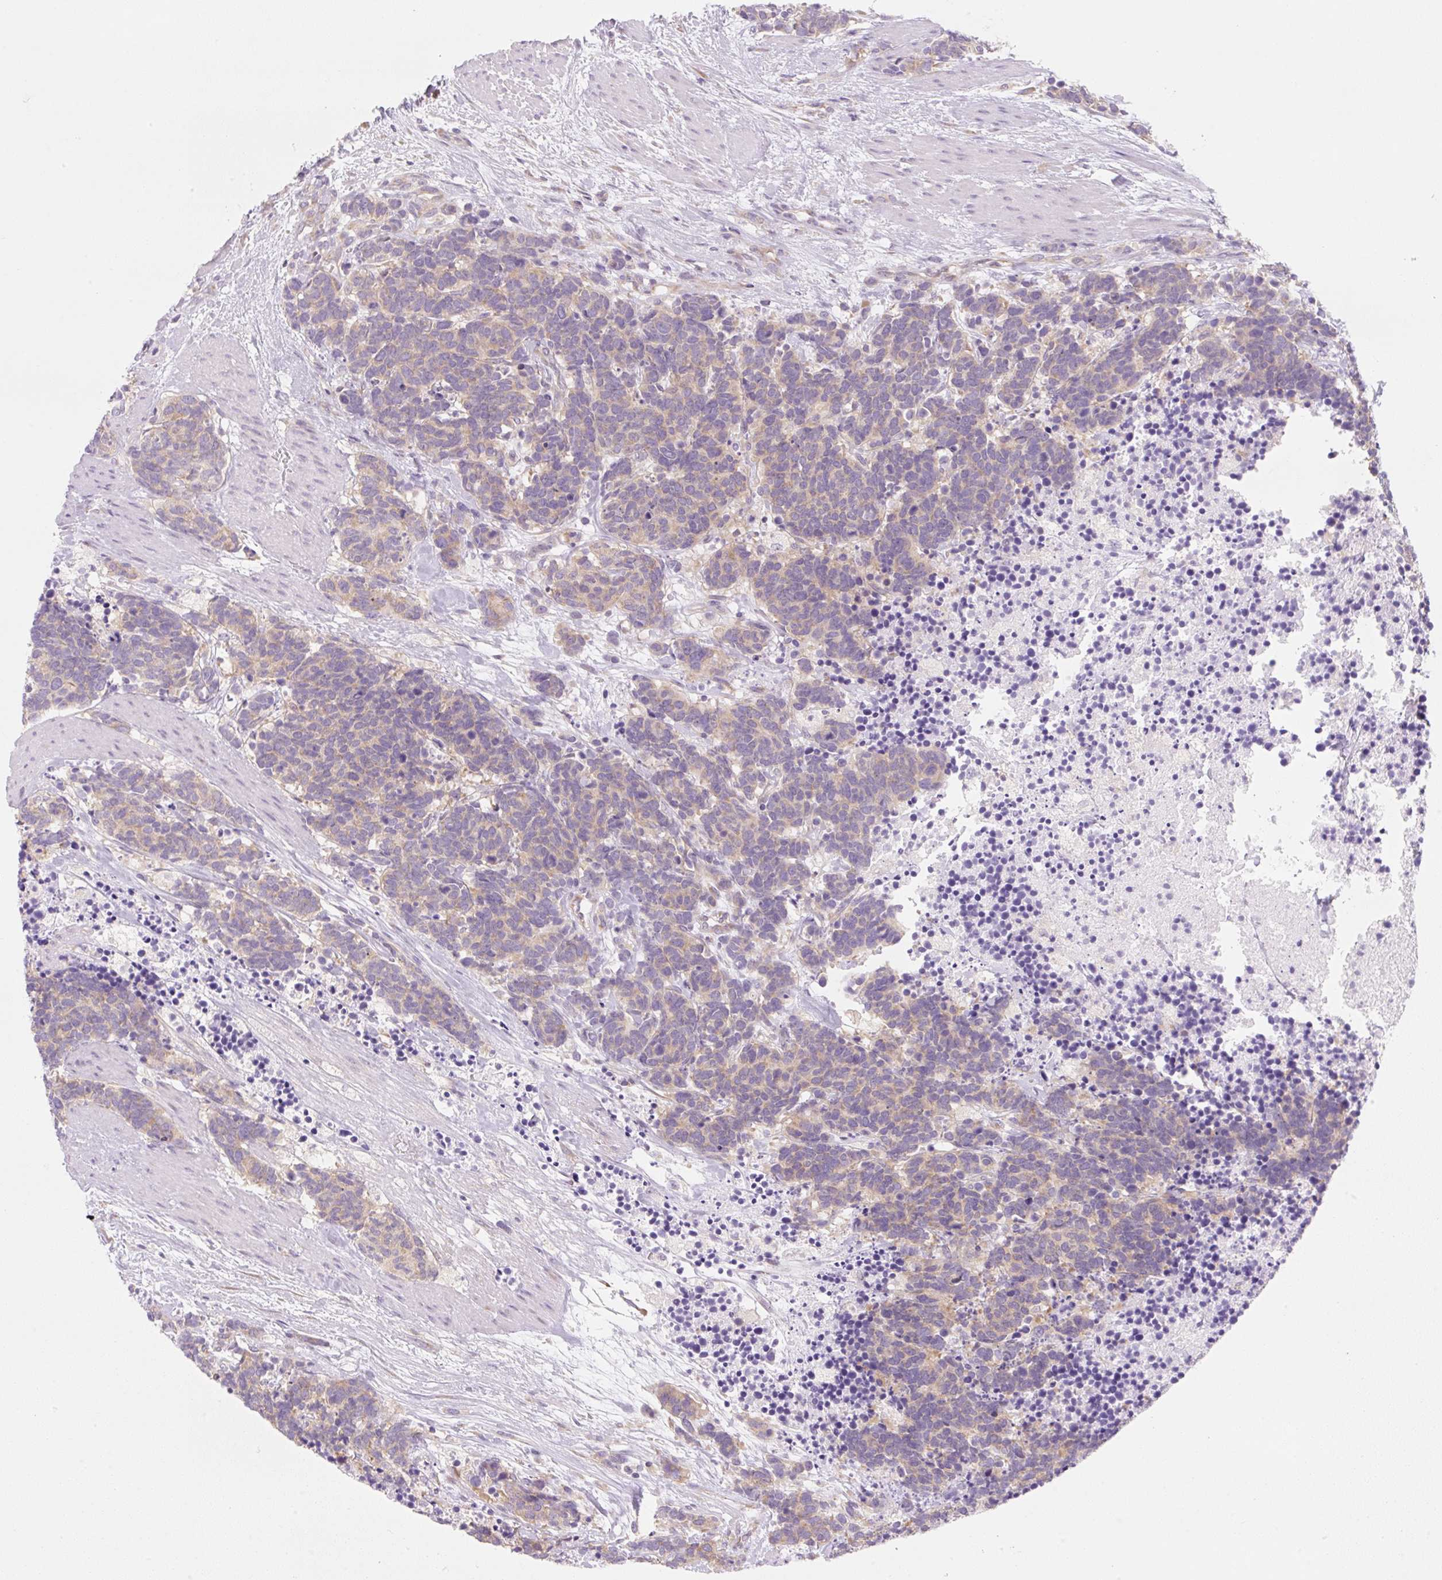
{"staining": {"intensity": "weak", "quantity": "25%-75%", "location": "cytoplasmic/membranous"}, "tissue": "carcinoid", "cell_type": "Tumor cells", "image_type": "cancer", "snomed": [{"axis": "morphology", "description": "Carcinoma, NOS"}, {"axis": "morphology", "description": "Carcinoid, malignant, NOS"}, {"axis": "topography", "description": "Prostate"}], "caption": "Protein staining of carcinoid tissue reveals weak cytoplasmic/membranous staining in about 25%-75% of tumor cells.", "gene": "RPL18A", "patient": {"sex": "male", "age": 57}}